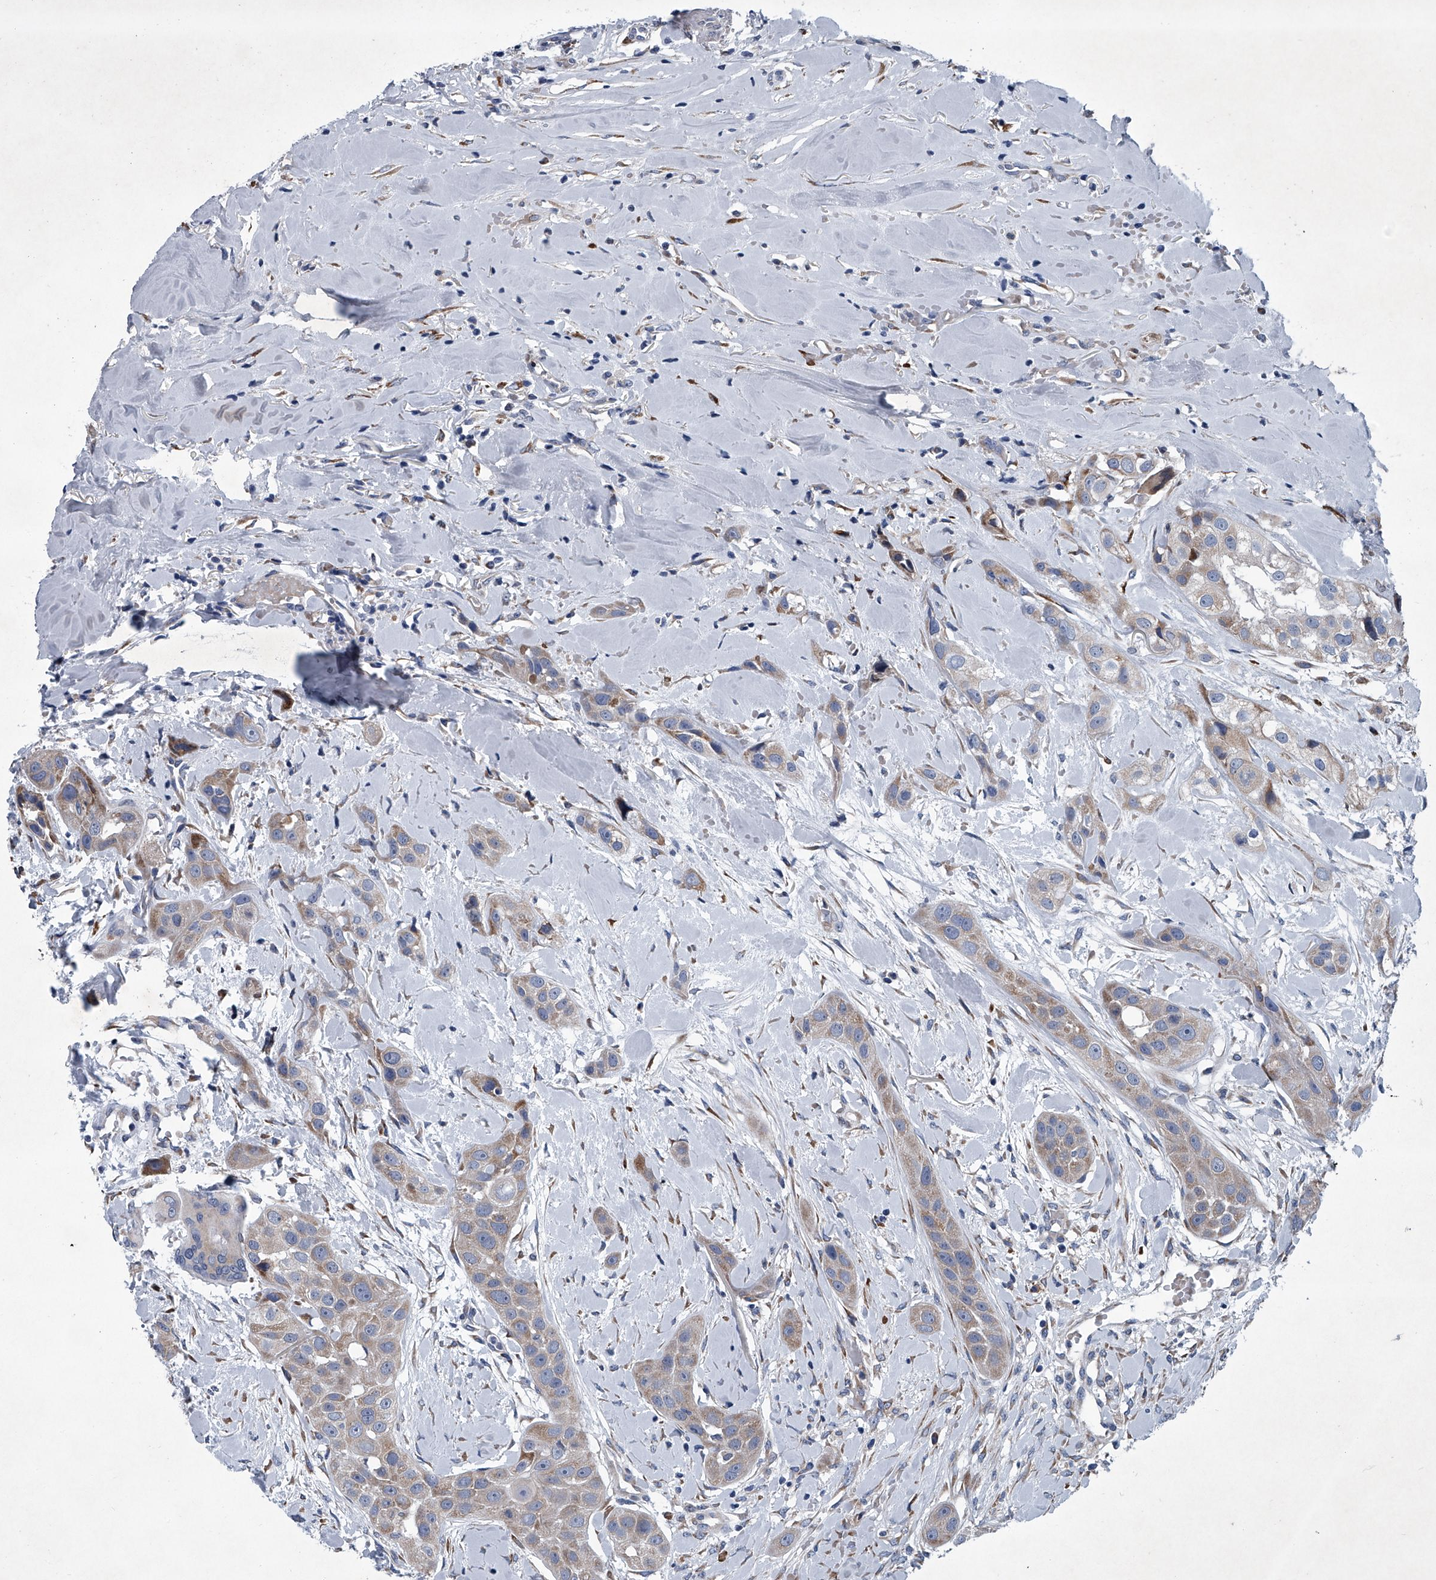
{"staining": {"intensity": "weak", "quantity": "<25%", "location": "cytoplasmic/membranous"}, "tissue": "head and neck cancer", "cell_type": "Tumor cells", "image_type": "cancer", "snomed": [{"axis": "morphology", "description": "Normal tissue, NOS"}, {"axis": "morphology", "description": "Squamous cell carcinoma, NOS"}, {"axis": "topography", "description": "Skeletal muscle"}, {"axis": "topography", "description": "Head-Neck"}], "caption": "DAB (3,3'-diaminobenzidine) immunohistochemical staining of human head and neck cancer (squamous cell carcinoma) reveals no significant staining in tumor cells.", "gene": "ABCG1", "patient": {"sex": "male", "age": 51}}